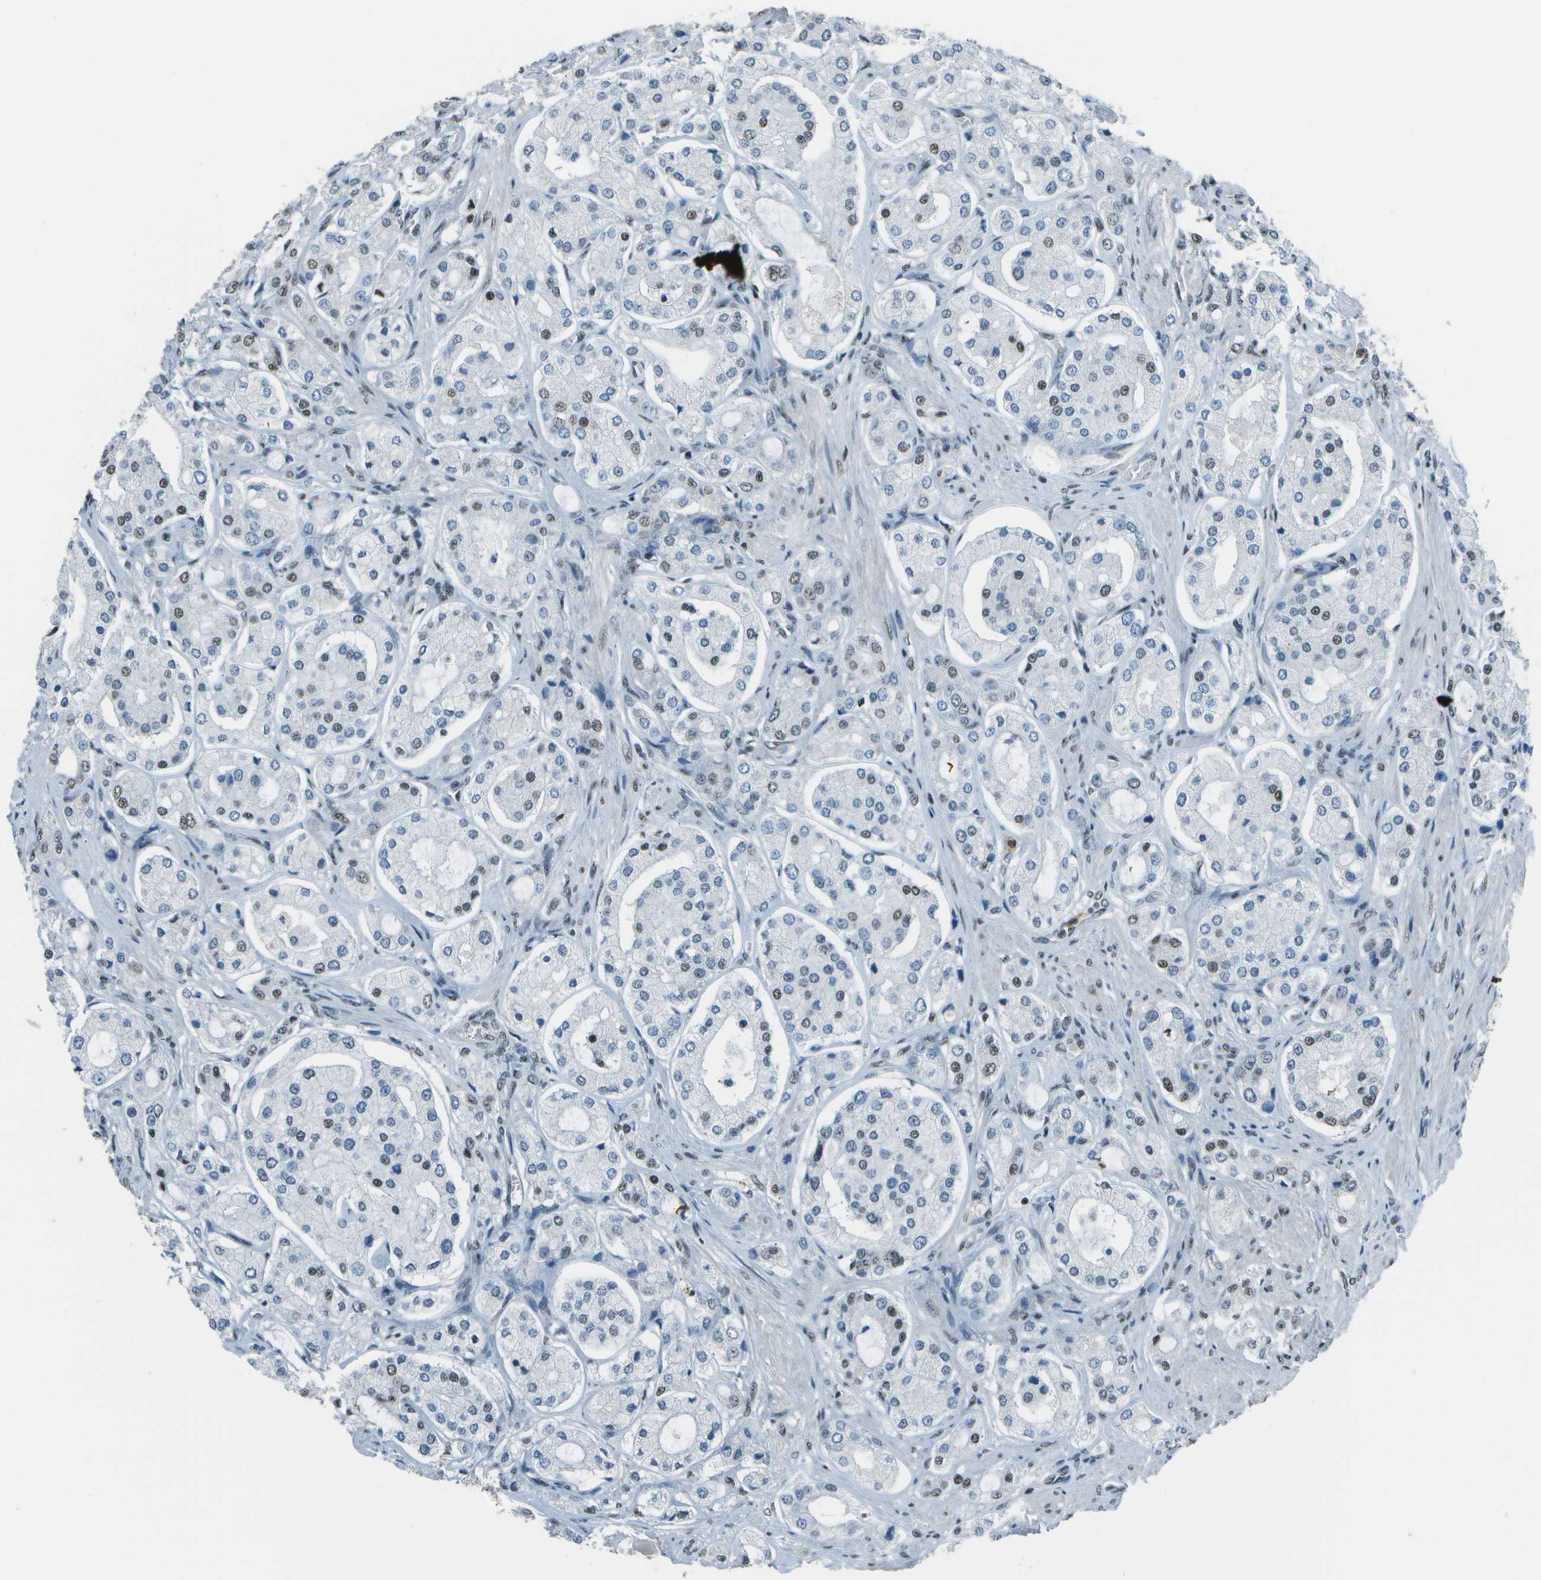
{"staining": {"intensity": "weak", "quantity": "25%-75%", "location": "nuclear"}, "tissue": "prostate cancer", "cell_type": "Tumor cells", "image_type": "cancer", "snomed": [{"axis": "morphology", "description": "Adenocarcinoma, High grade"}, {"axis": "topography", "description": "Prostate"}], "caption": "IHC histopathology image of neoplastic tissue: human prostate cancer stained using immunohistochemistry (IHC) displays low levels of weak protein expression localized specifically in the nuclear of tumor cells, appearing as a nuclear brown color.", "gene": "DEPDC1", "patient": {"sex": "male", "age": 65}}